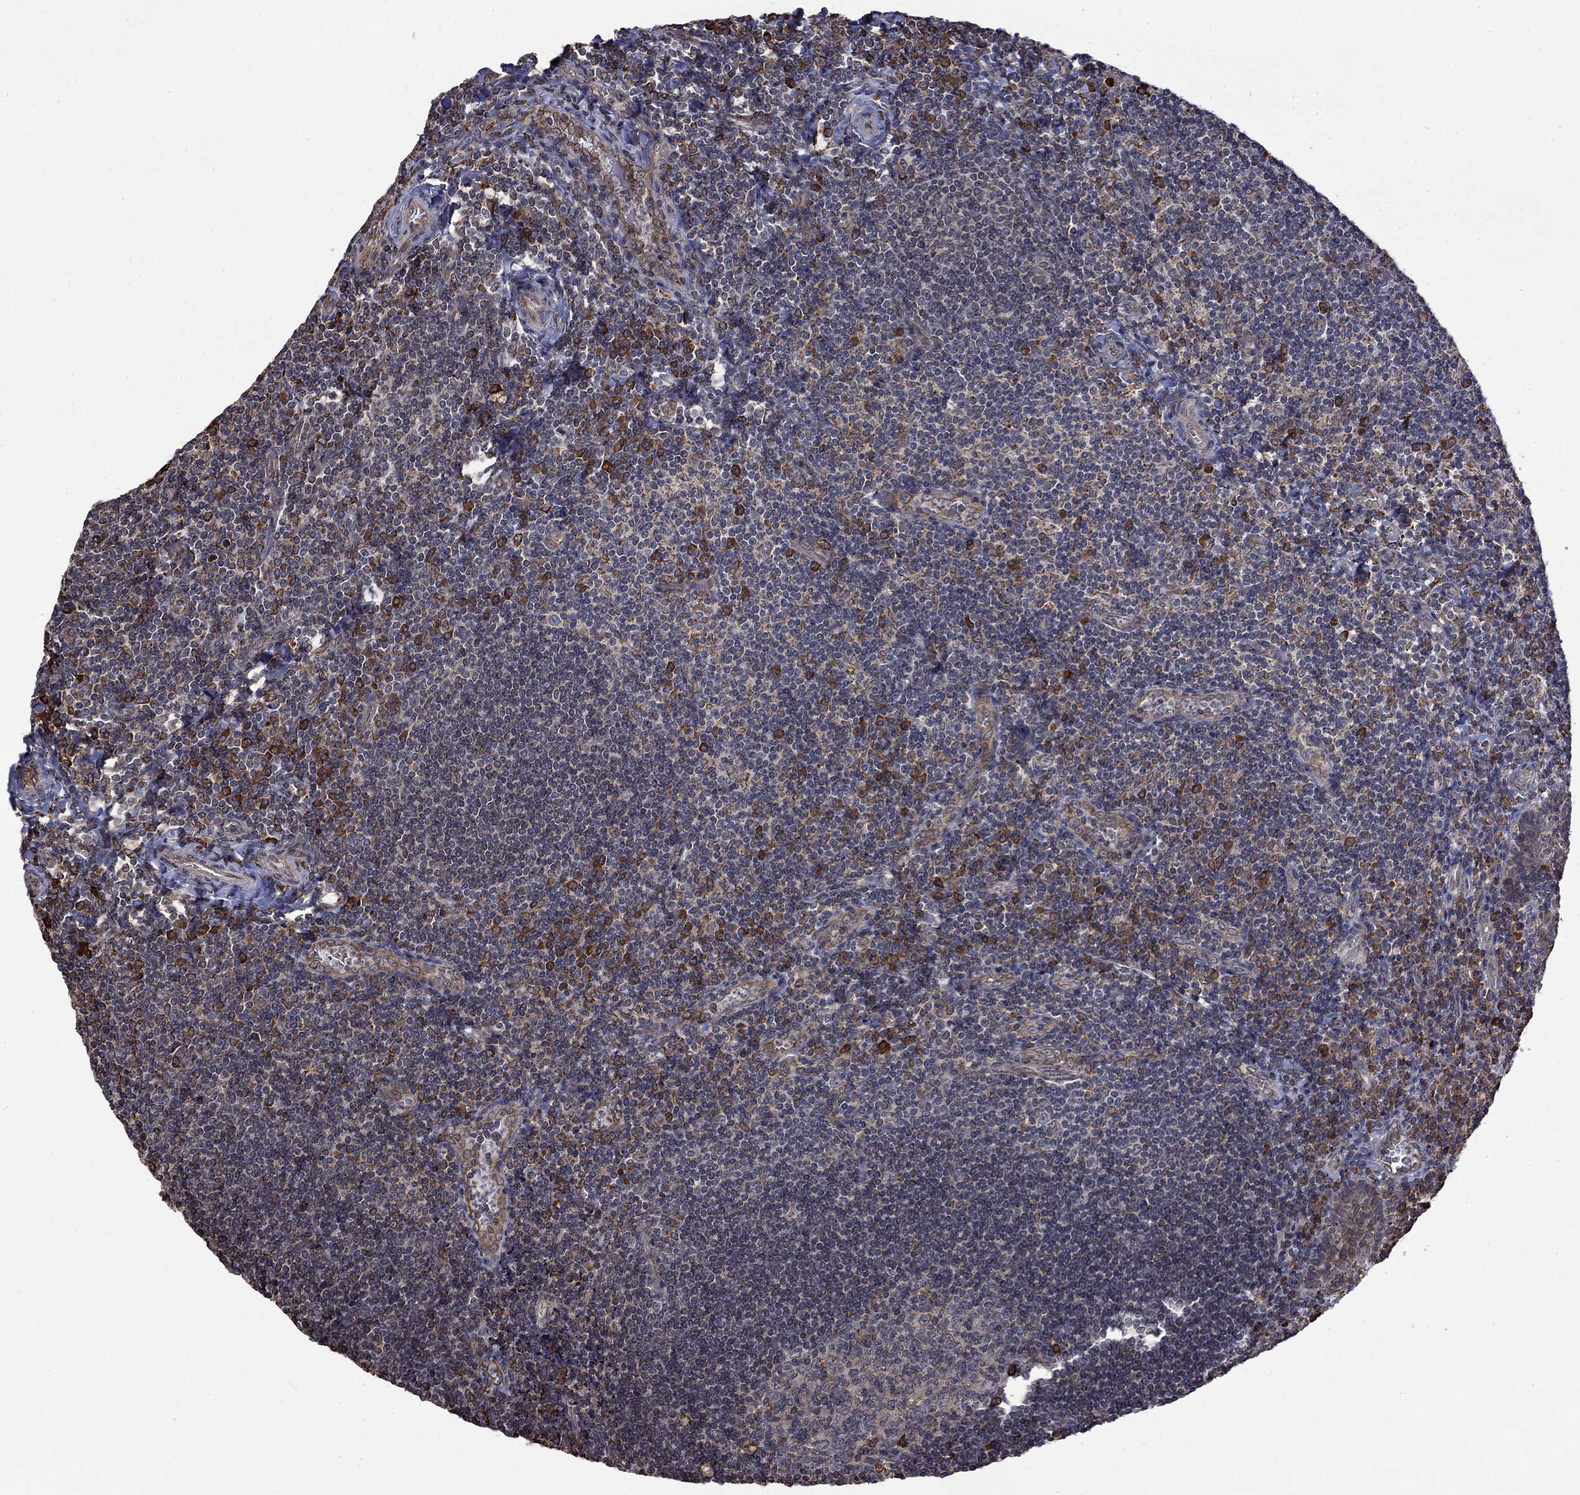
{"staining": {"intensity": "strong", "quantity": "<25%", "location": "cytoplasmic/membranous"}, "tissue": "tonsil", "cell_type": "Germinal center cells", "image_type": "normal", "snomed": [{"axis": "morphology", "description": "Normal tissue, NOS"}, {"axis": "morphology", "description": "Inflammation, NOS"}, {"axis": "topography", "description": "Tonsil"}], "caption": "Germinal center cells reveal medium levels of strong cytoplasmic/membranous positivity in approximately <25% of cells in unremarkable human tonsil. Nuclei are stained in blue.", "gene": "ESRRA", "patient": {"sex": "female", "age": 31}}